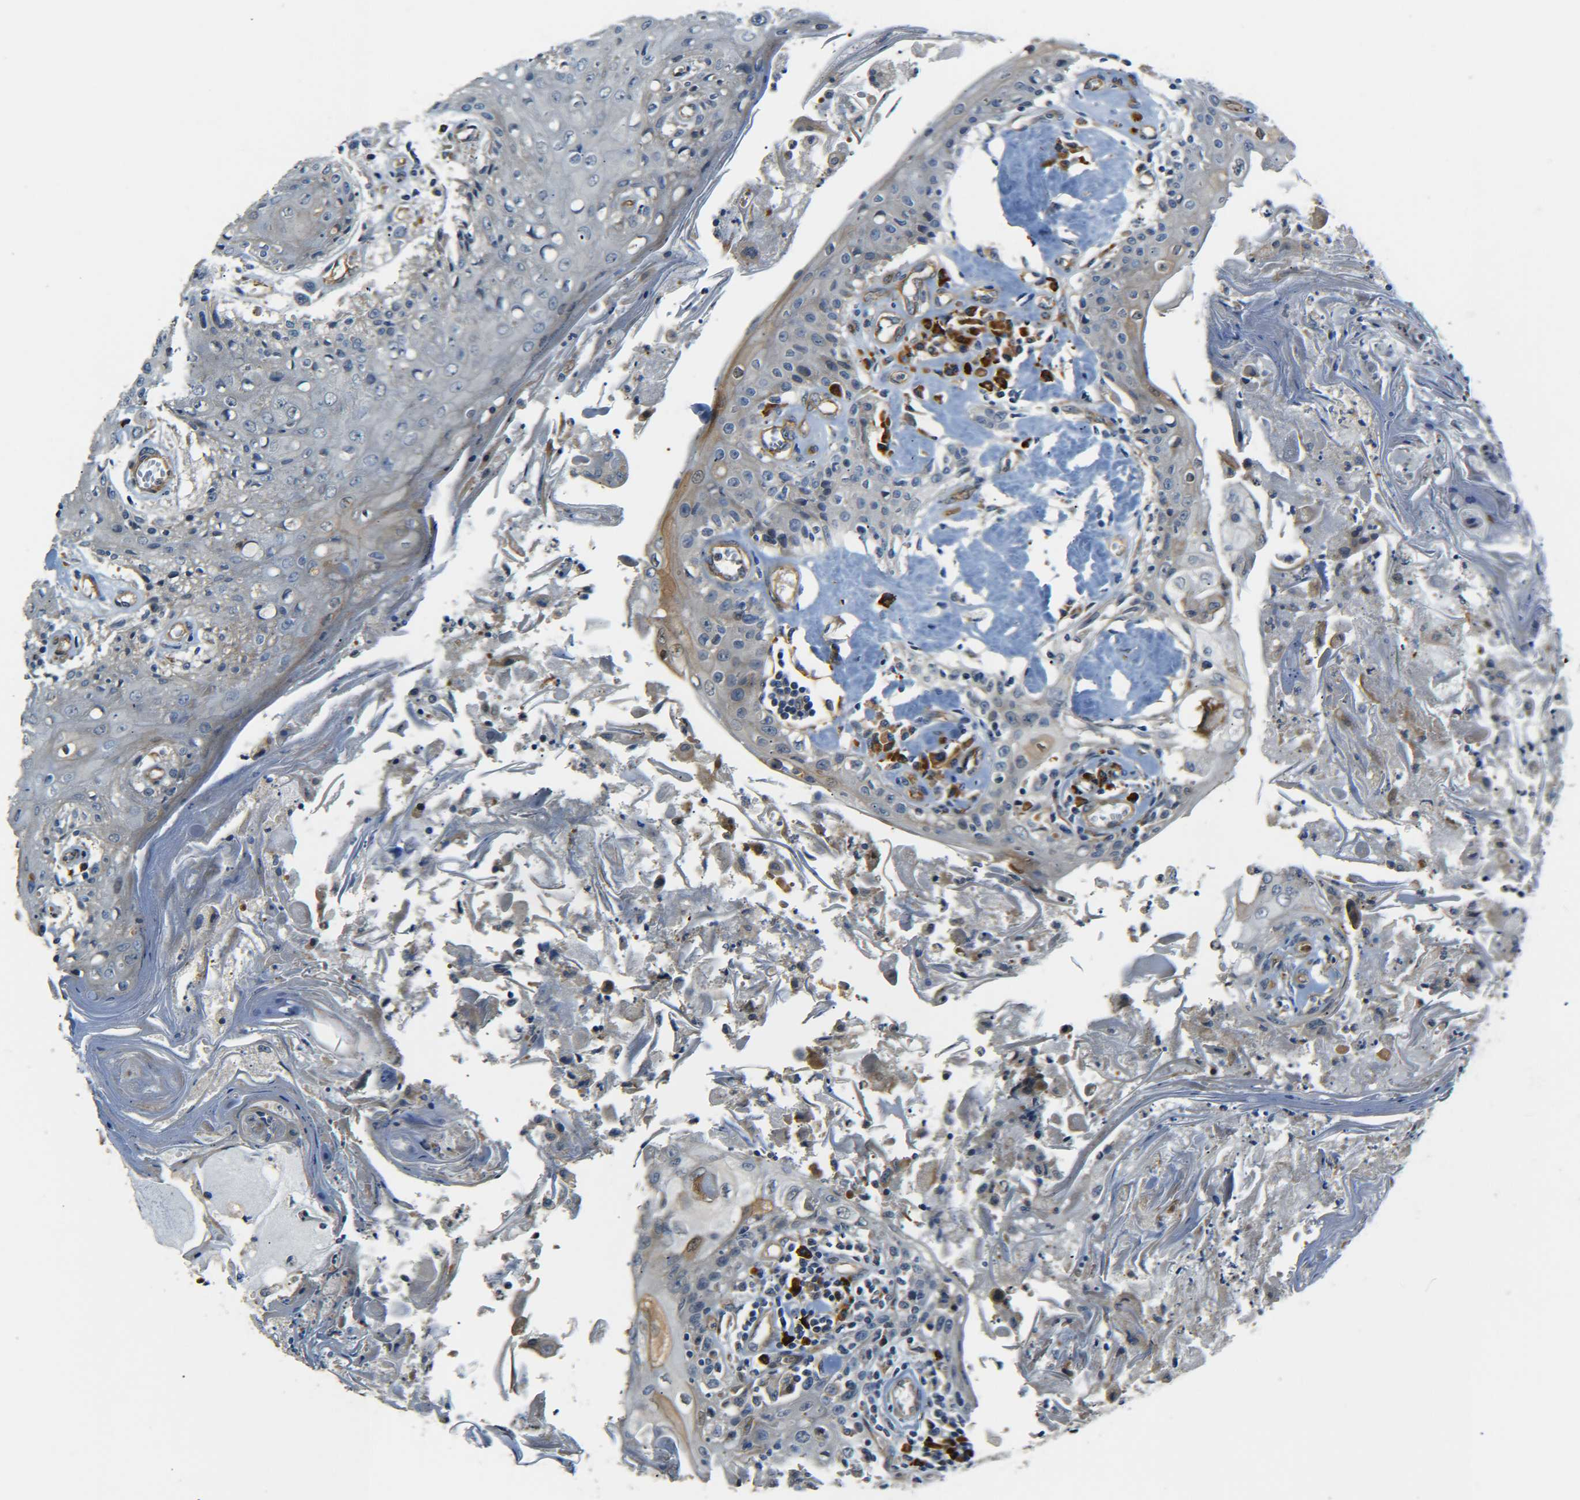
{"staining": {"intensity": "negative", "quantity": "none", "location": "none"}, "tissue": "head and neck cancer", "cell_type": "Tumor cells", "image_type": "cancer", "snomed": [{"axis": "morphology", "description": "Squamous cell carcinoma, NOS"}, {"axis": "topography", "description": "Oral tissue"}, {"axis": "topography", "description": "Head-Neck"}], "caption": "Immunohistochemical staining of squamous cell carcinoma (head and neck) reveals no significant staining in tumor cells.", "gene": "MEIS1", "patient": {"sex": "female", "age": 76}}